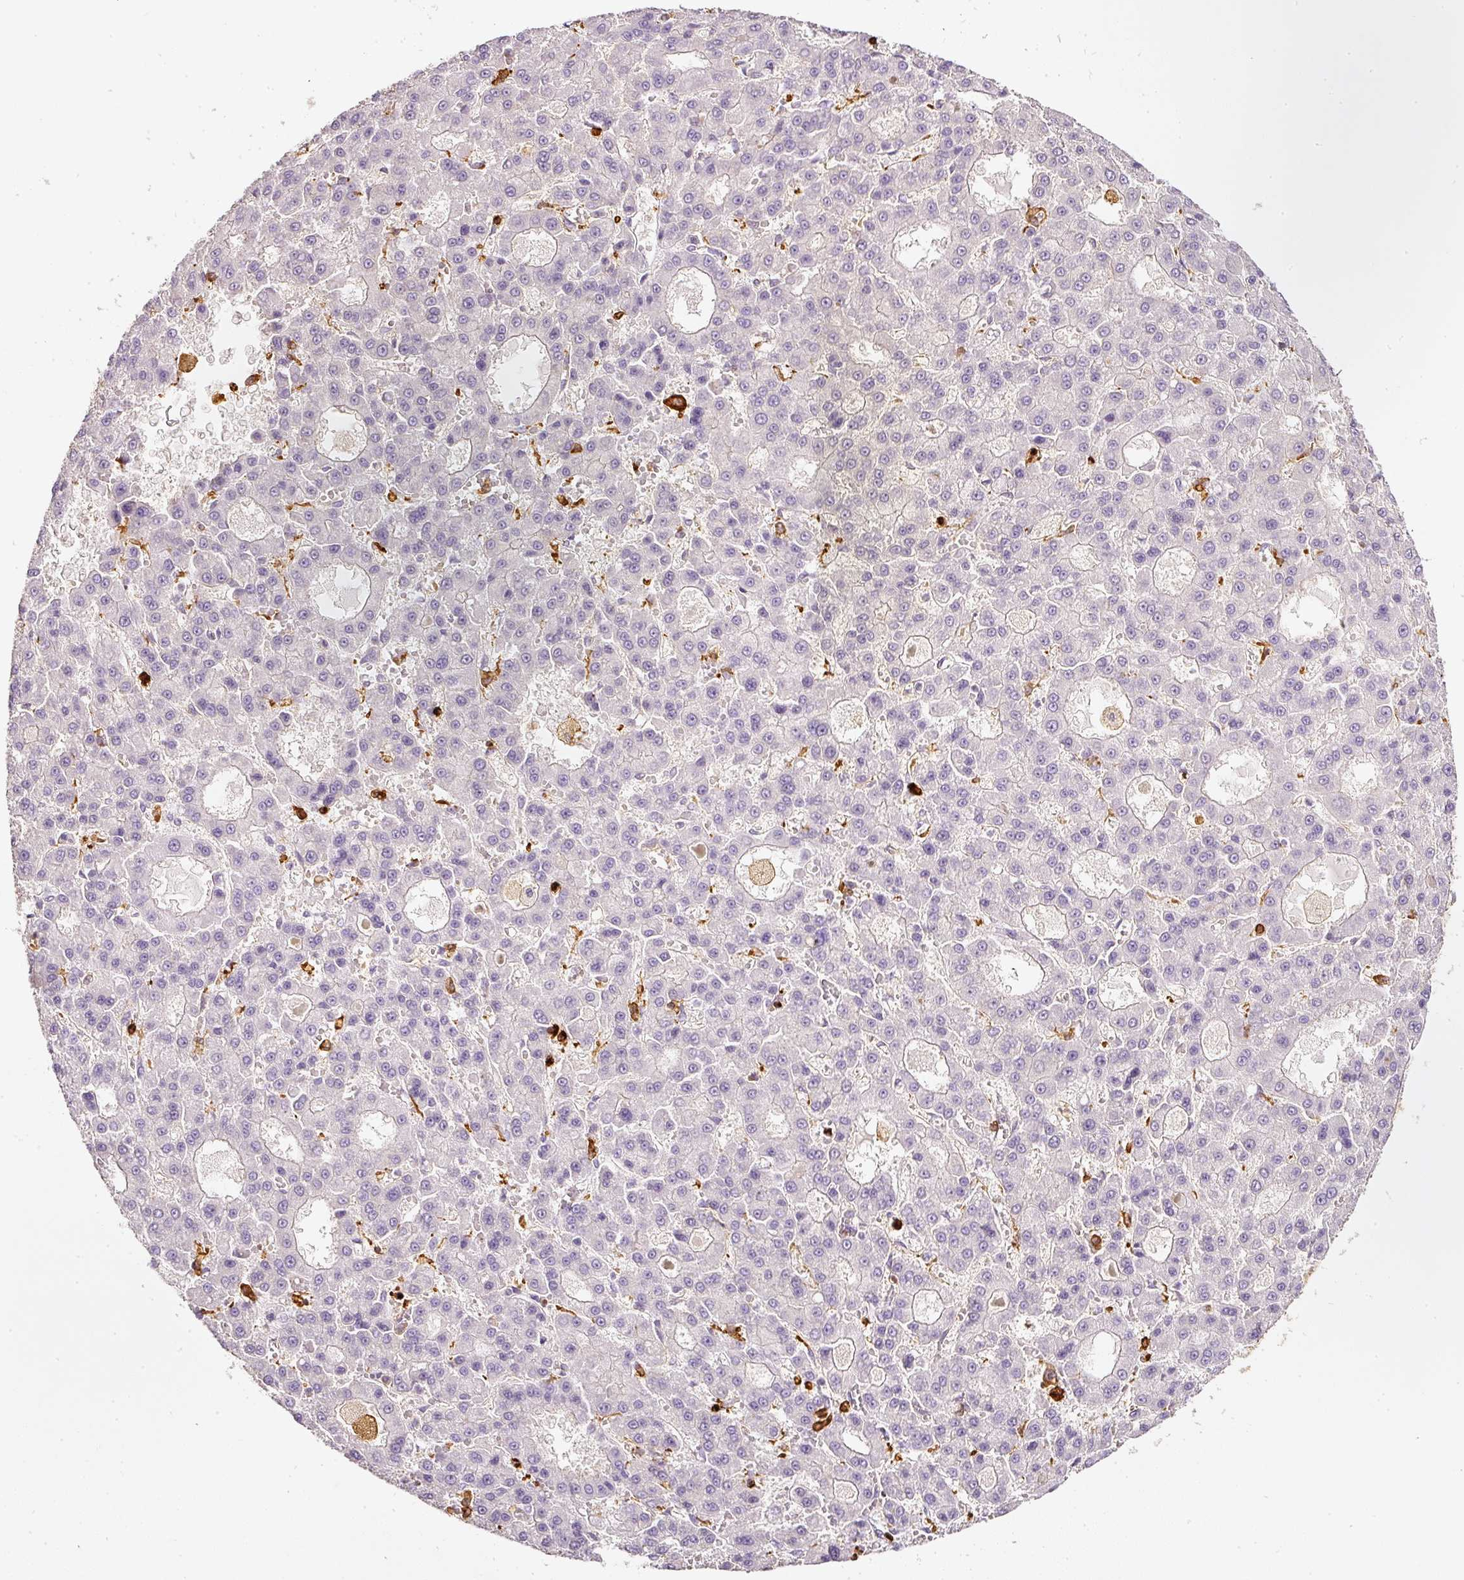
{"staining": {"intensity": "negative", "quantity": "none", "location": "none"}, "tissue": "liver cancer", "cell_type": "Tumor cells", "image_type": "cancer", "snomed": [{"axis": "morphology", "description": "Carcinoma, Hepatocellular, NOS"}, {"axis": "topography", "description": "Liver"}], "caption": "Hepatocellular carcinoma (liver) was stained to show a protein in brown. There is no significant staining in tumor cells.", "gene": "EVL", "patient": {"sex": "male", "age": 70}}